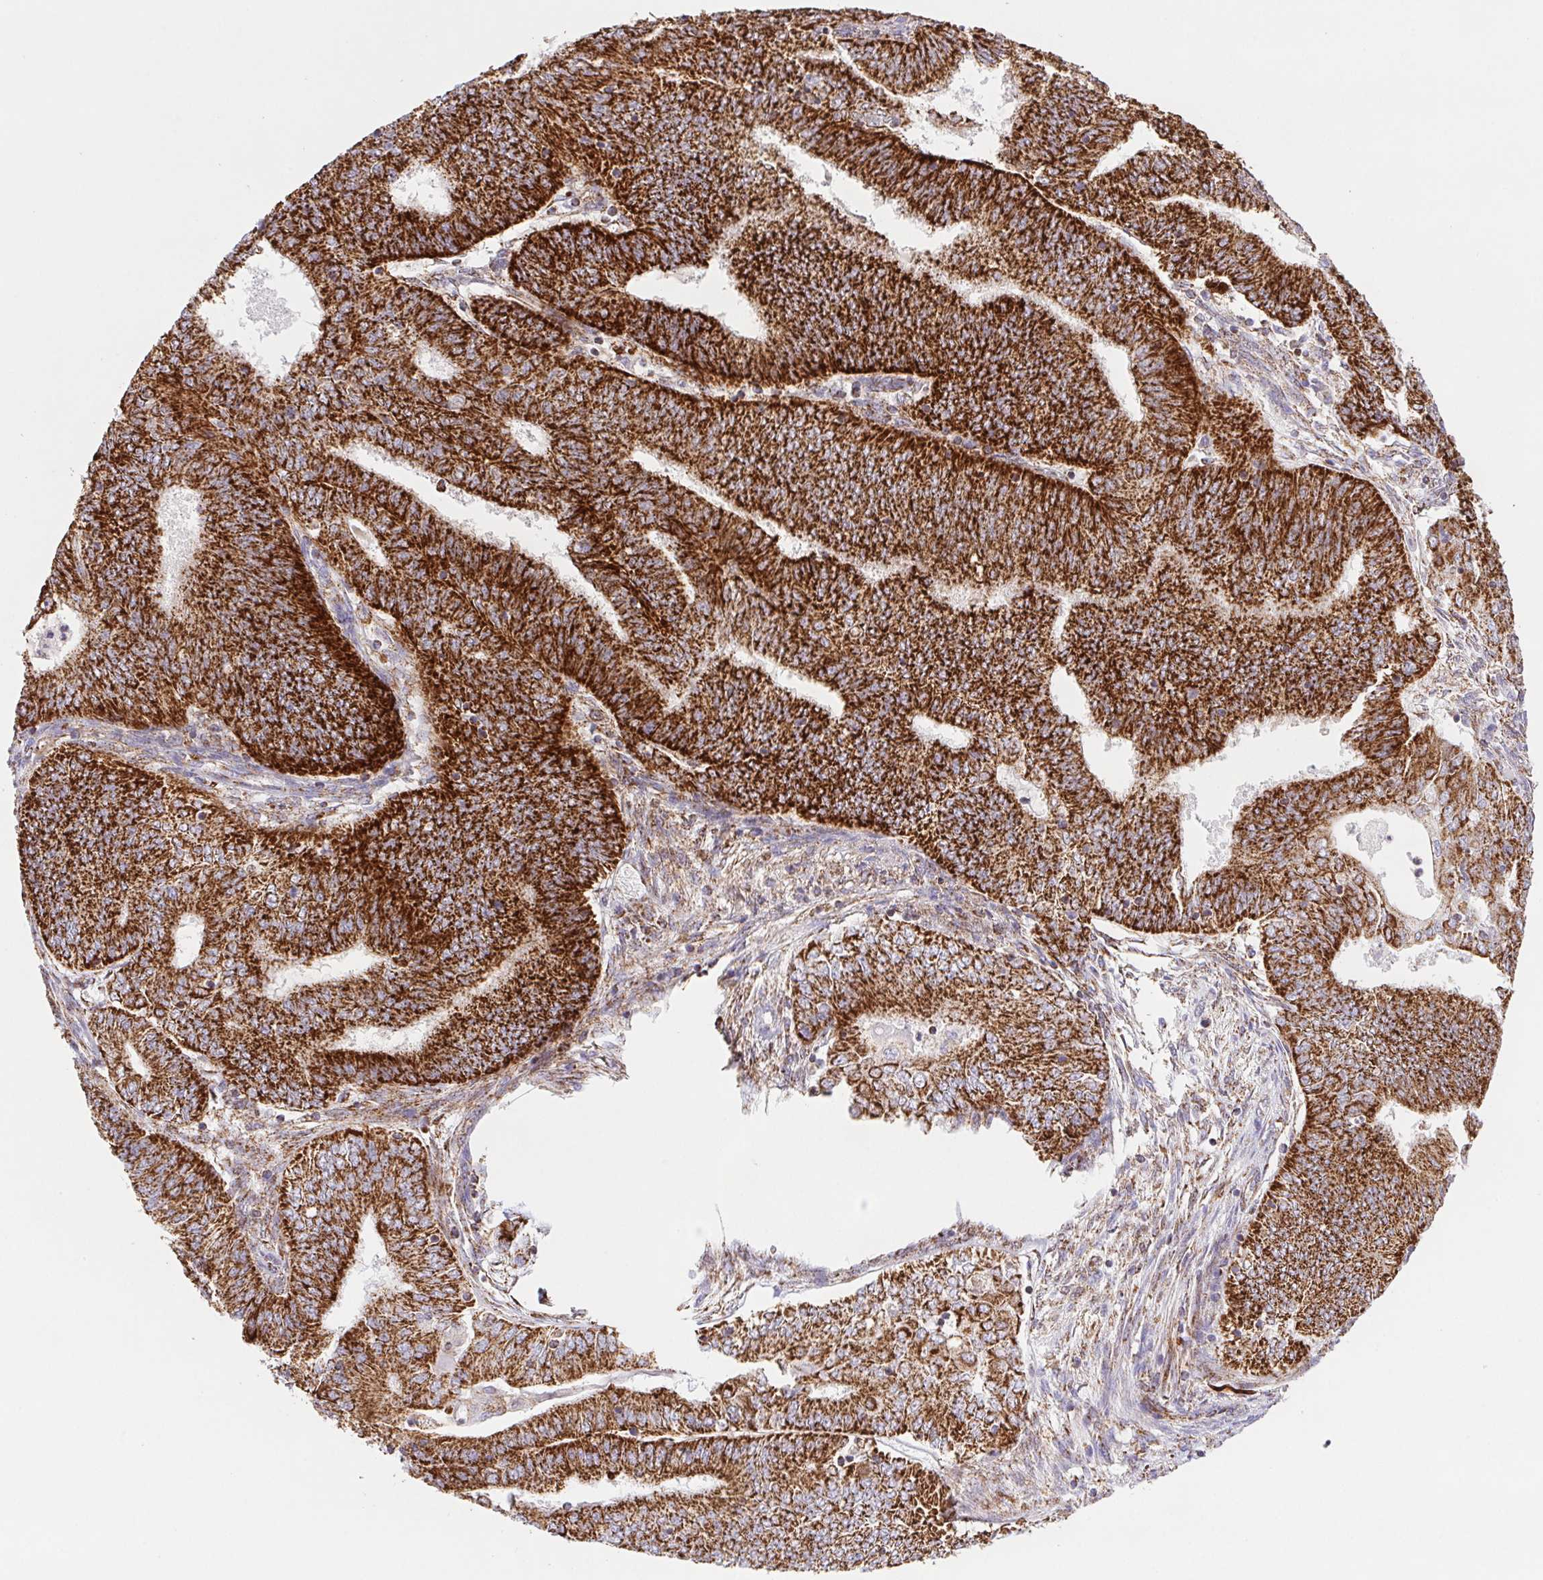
{"staining": {"intensity": "strong", "quantity": ">75%", "location": "cytoplasmic/membranous"}, "tissue": "endometrial cancer", "cell_type": "Tumor cells", "image_type": "cancer", "snomed": [{"axis": "morphology", "description": "Adenocarcinoma, NOS"}, {"axis": "topography", "description": "Endometrium"}], "caption": "IHC image of neoplastic tissue: human endometrial cancer stained using immunohistochemistry (IHC) reveals high levels of strong protein expression localized specifically in the cytoplasmic/membranous of tumor cells, appearing as a cytoplasmic/membranous brown color.", "gene": "NIPSNAP2", "patient": {"sex": "female", "age": 62}}